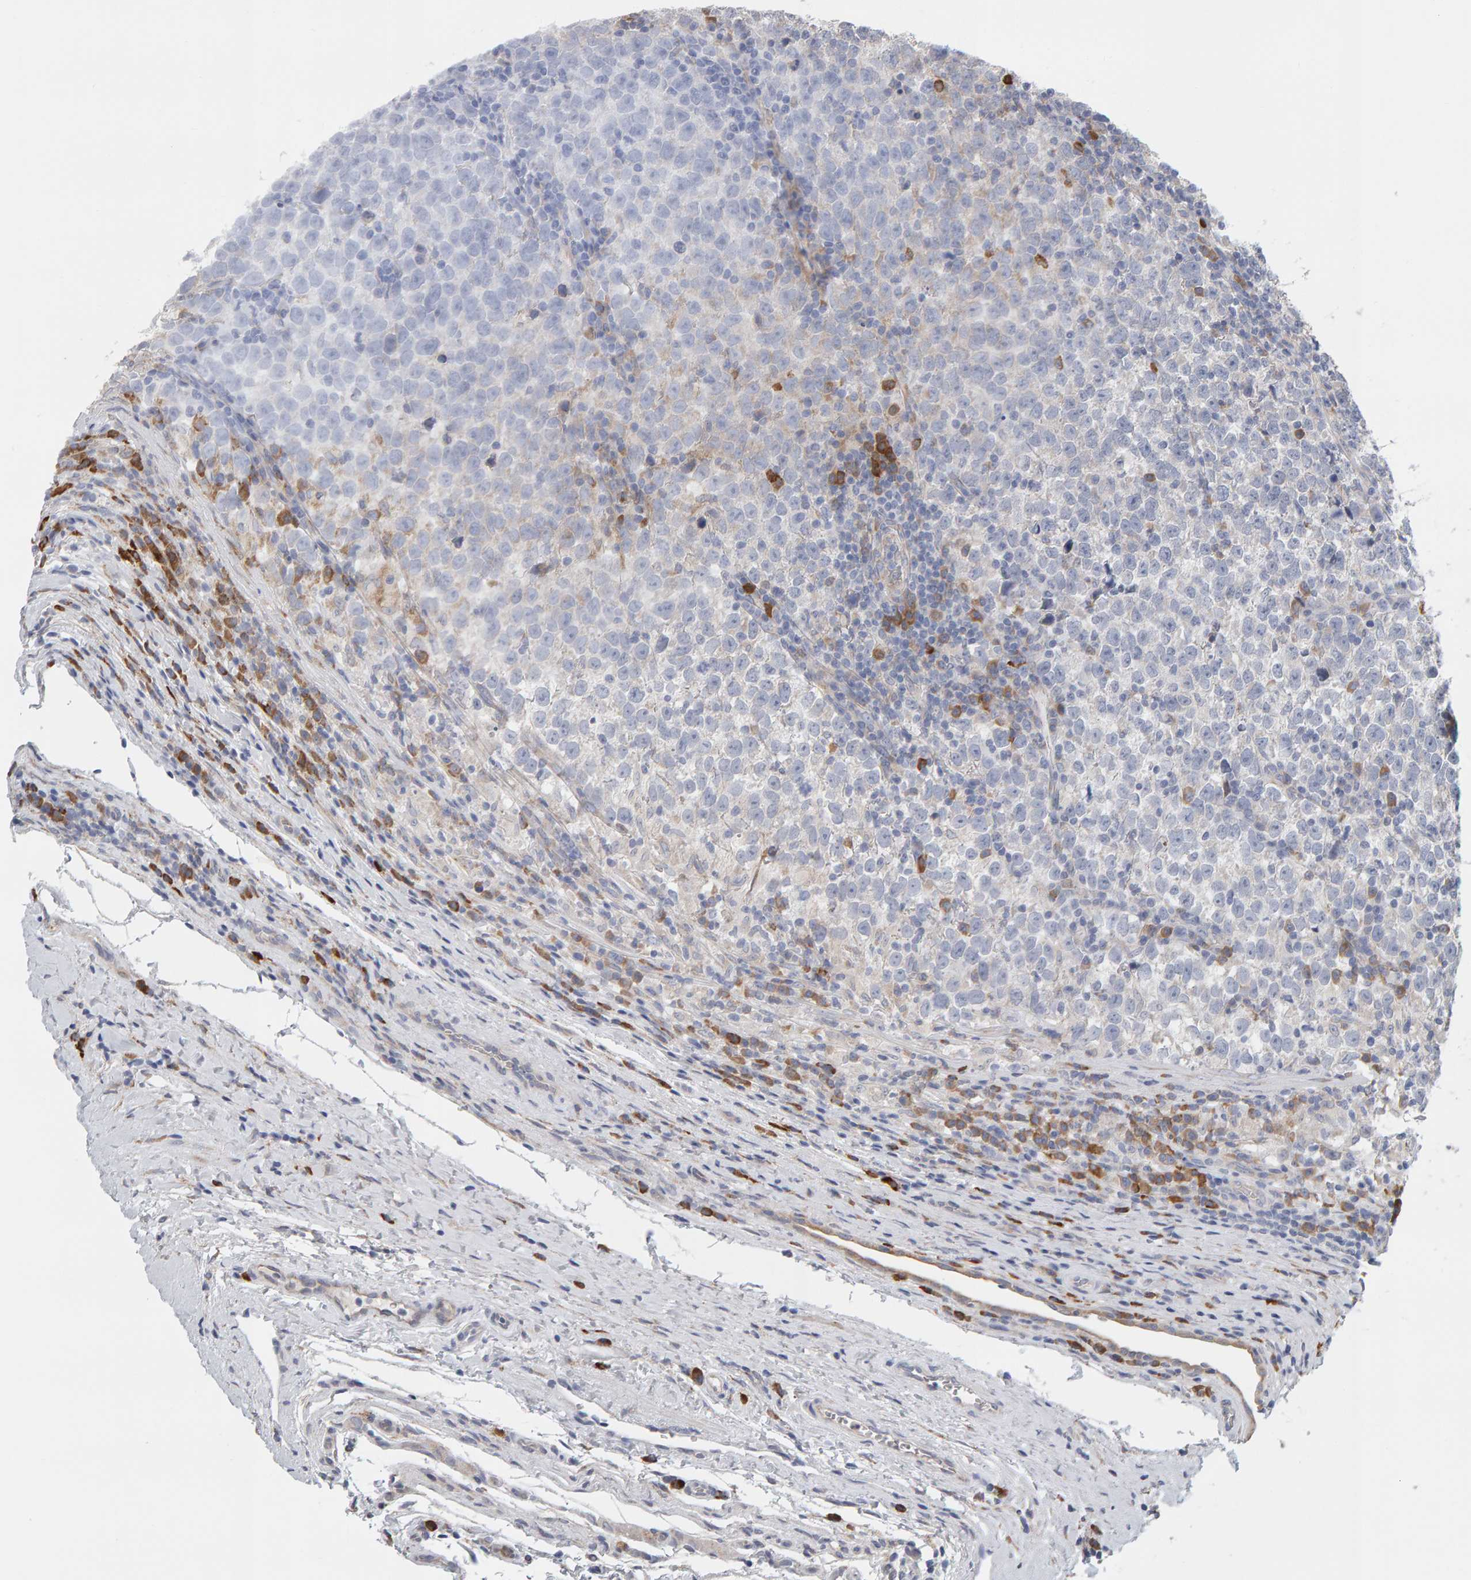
{"staining": {"intensity": "weak", "quantity": "<25%", "location": "cytoplasmic/membranous"}, "tissue": "testis cancer", "cell_type": "Tumor cells", "image_type": "cancer", "snomed": [{"axis": "morphology", "description": "Normal tissue, NOS"}, {"axis": "morphology", "description": "Seminoma, NOS"}, {"axis": "topography", "description": "Testis"}], "caption": "This is a photomicrograph of immunohistochemistry (IHC) staining of testis cancer (seminoma), which shows no positivity in tumor cells.", "gene": "ENGASE", "patient": {"sex": "male", "age": 43}}